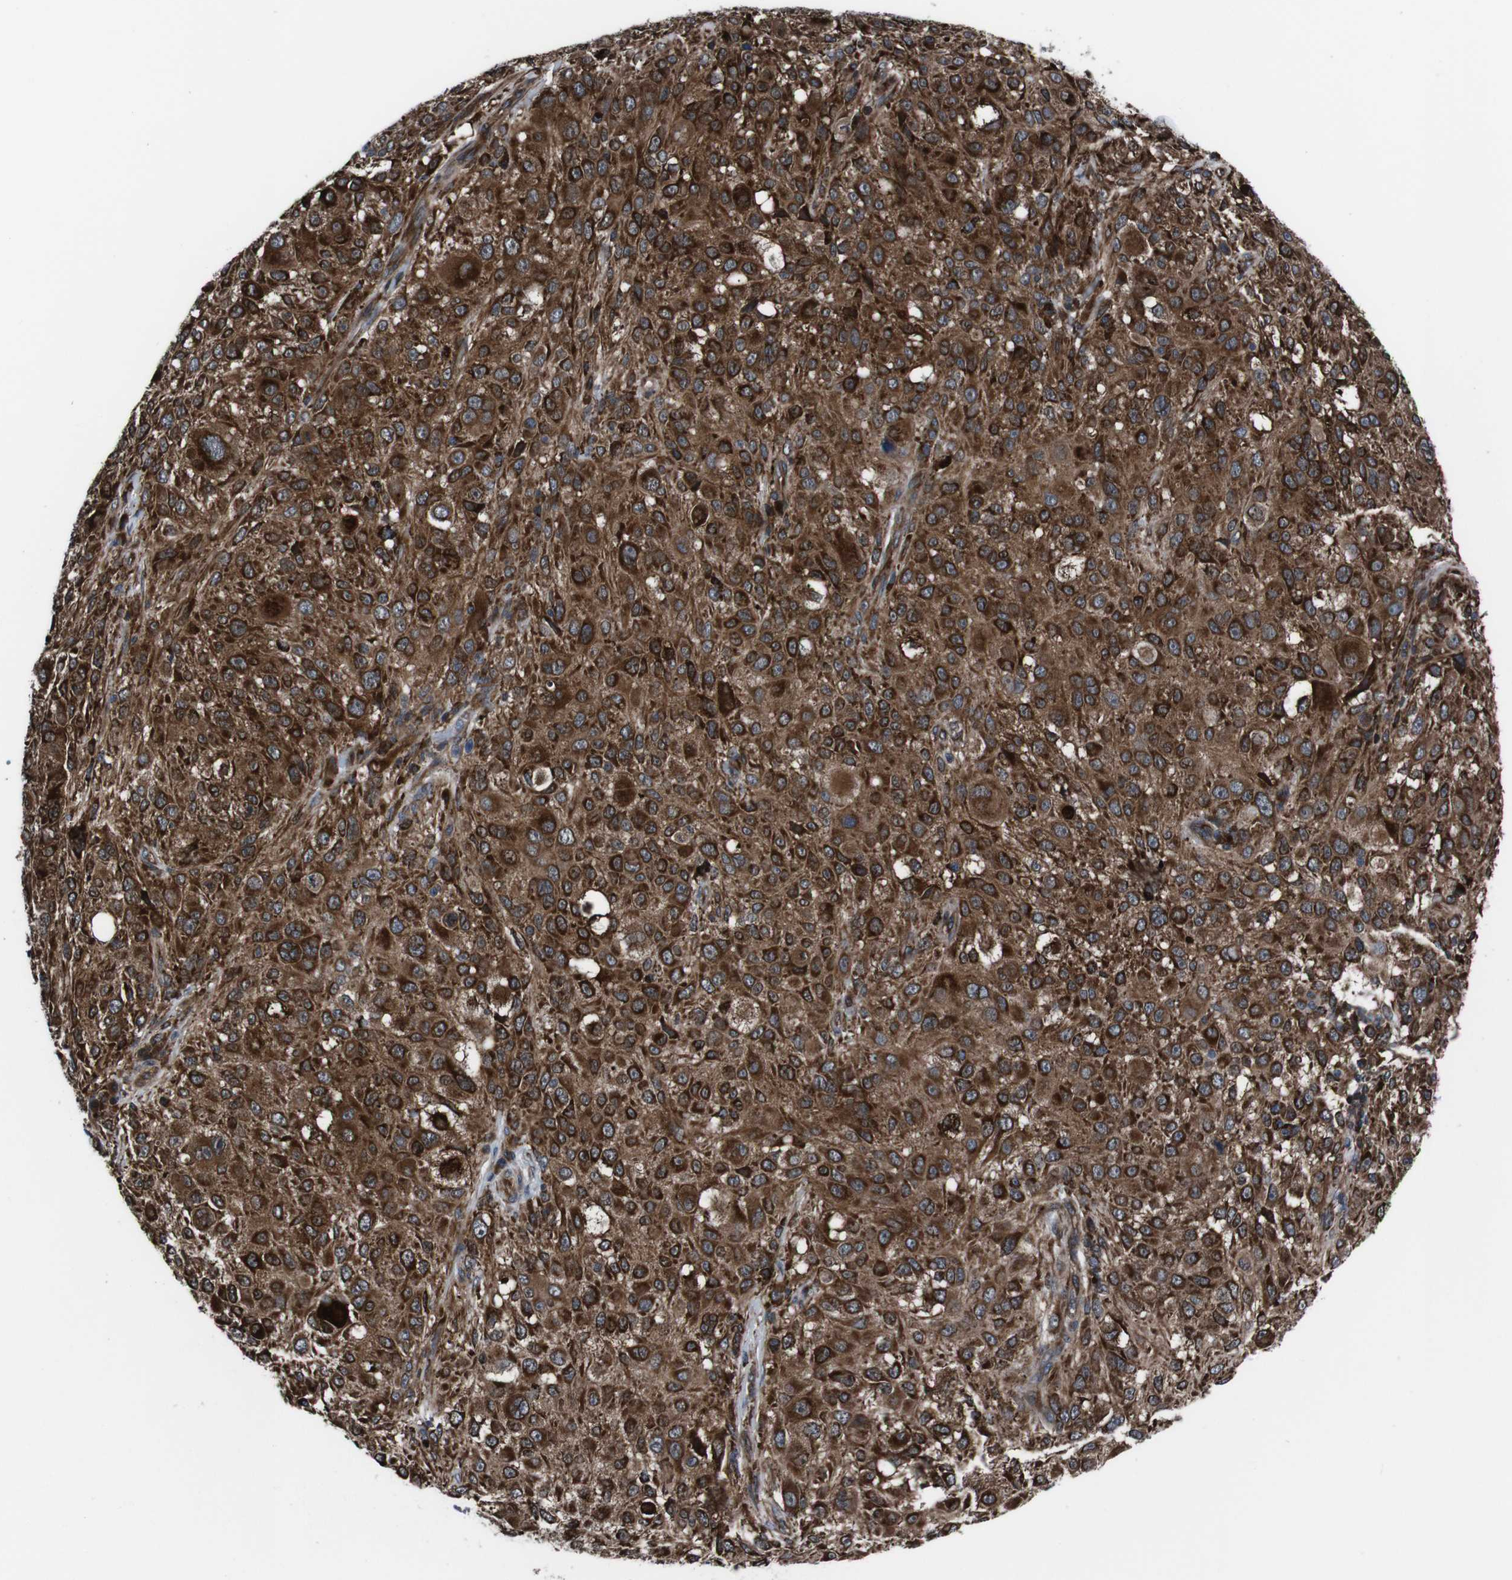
{"staining": {"intensity": "strong", "quantity": ">75%", "location": "cytoplasmic/membranous"}, "tissue": "melanoma", "cell_type": "Tumor cells", "image_type": "cancer", "snomed": [{"axis": "morphology", "description": "Necrosis, NOS"}, {"axis": "morphology", "description": "Malignant melanoma, NOS"}, {"axis": "topography", "description": "Skin"}], "caption": "Melanoma stained with a protein marker demonstrates strong staining in tumor cells.", "gene": "EIF4A2", "patient": {"sex": "female", "age": 87}}